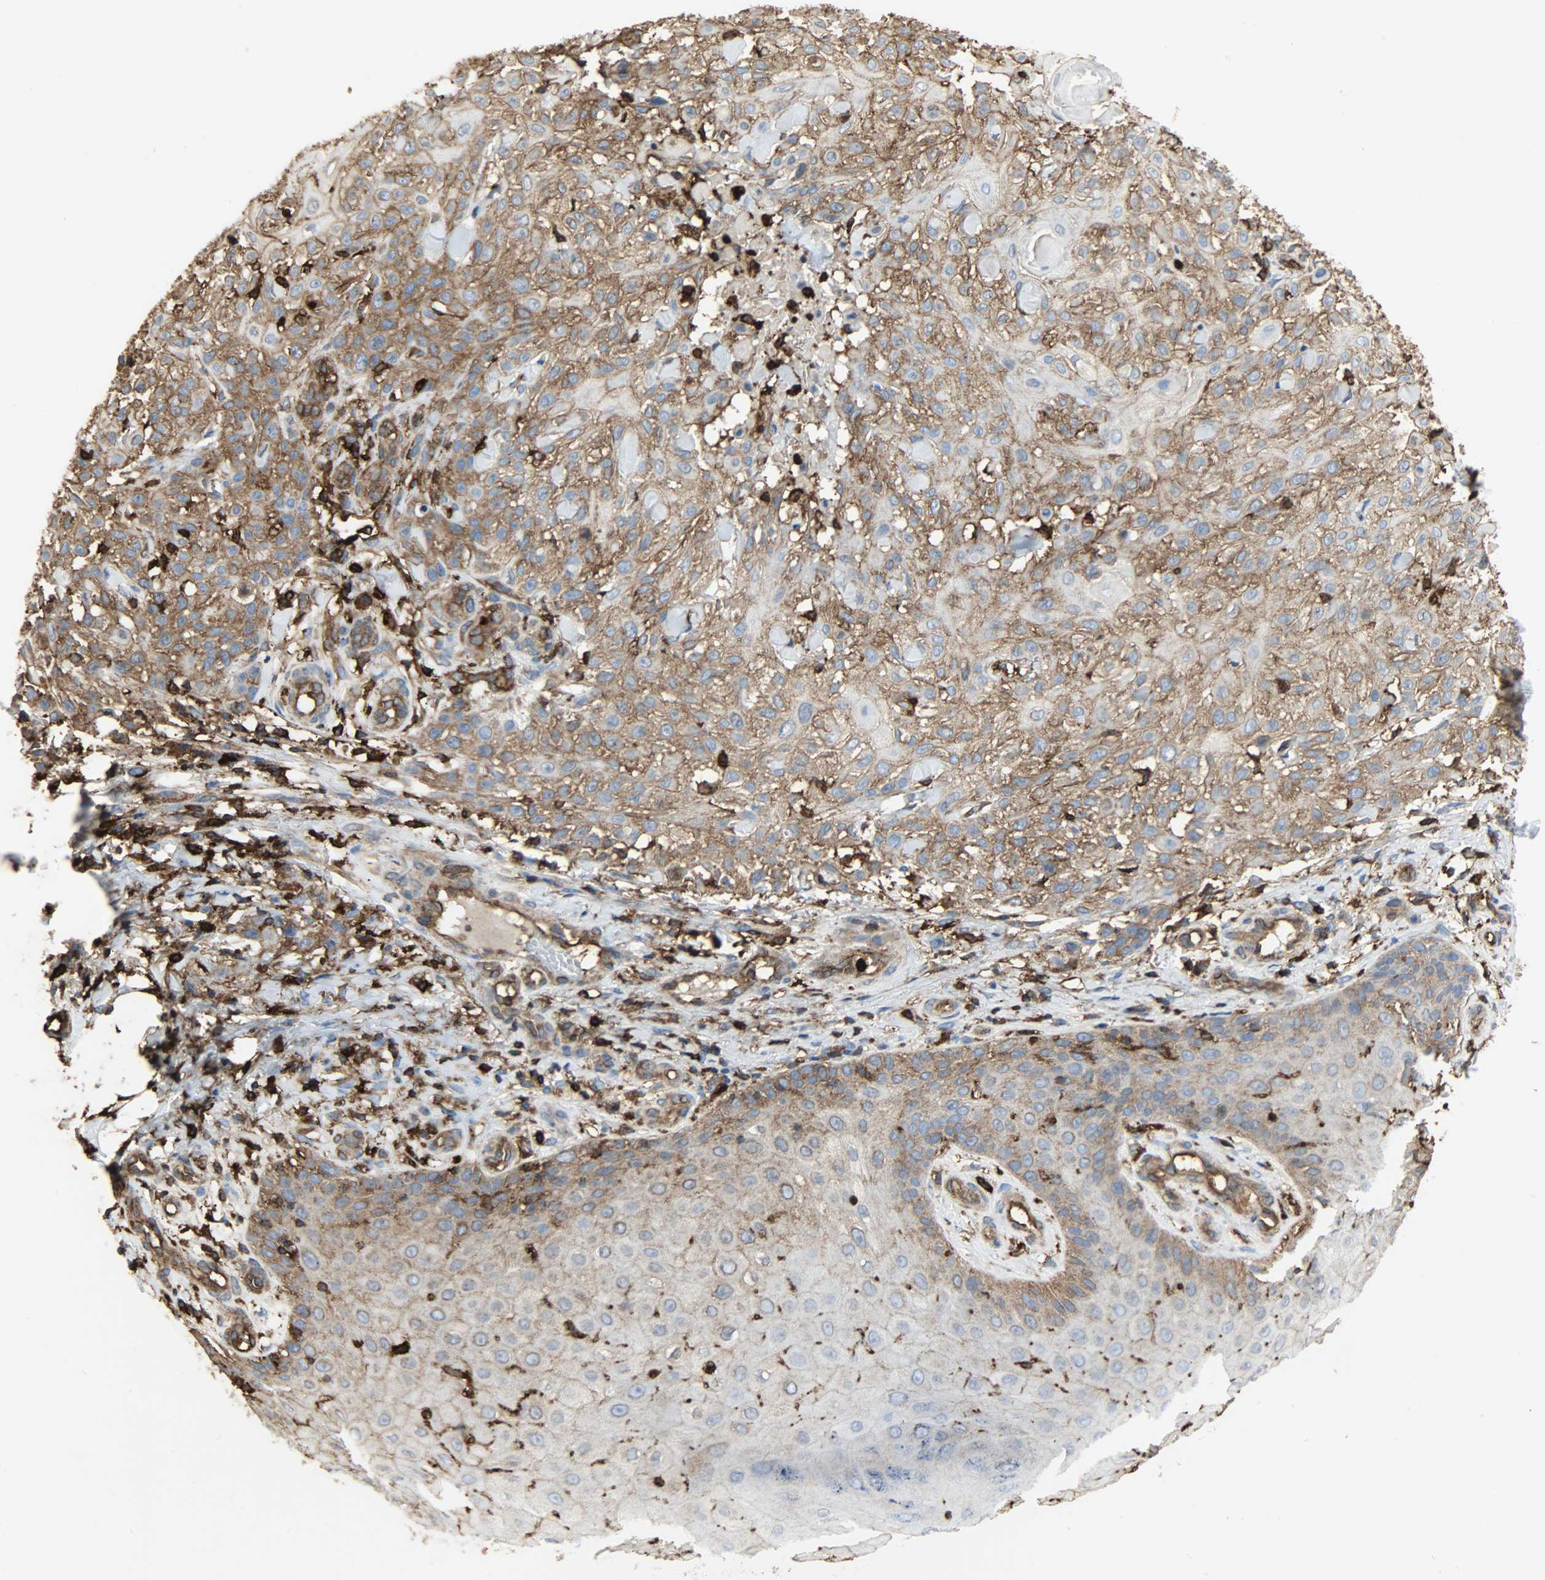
{"staining": {"intensity": "moderate", "quantity": ">75%", "location": "cytoplasmic/membranous"}, "tissue": "skin cancer", "cell_type": "Tumor cells", "image_type": "cancer", "snomed": [{"axis": "morphology", "description": "Squamous cell carcinoma, NOS"}, {"axis": "topography", "description": "Skin"}], "caption": "Skin cancer stained with IHC shows moderate cytoplasmic/membranous expression in about >75% of tumor cells.", "gene": "VASP", "patient": {"sex": "female", "age": 42}}